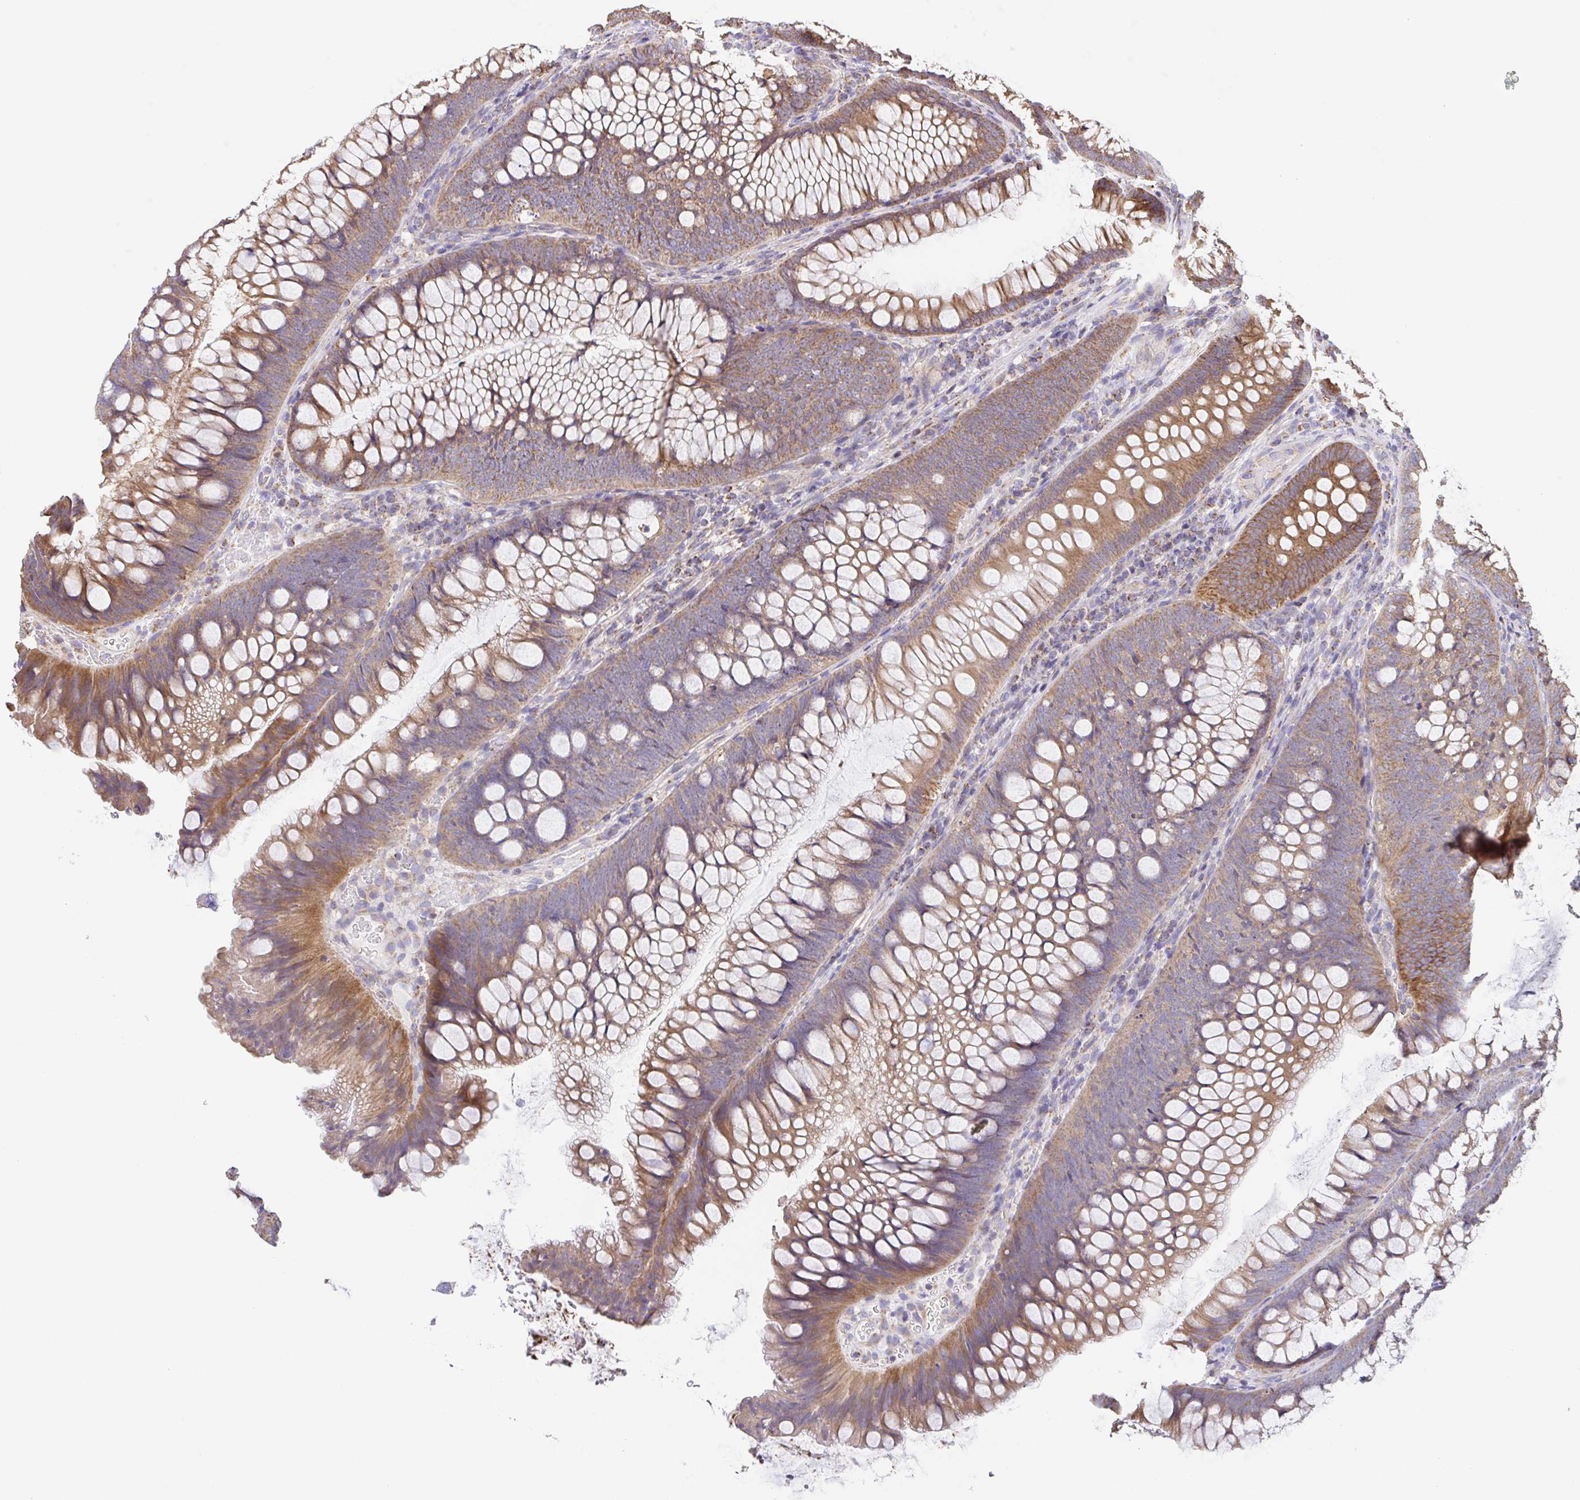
{"staining": {"intensity": "negative", "quantity": "none", "location": "none"}, "tissue": "colon", "cell_type": "Endothelial cells", "image_type": "normal", "snomed": [{"axis": "morphology", "description": "Normal tissue, NOS"}, {"axis": "morphology", "description": "Adenoma, NOS"}, {"axis": "topography", "description": "Soft tissue"}, {"axis": "topography", "description": "Colon"}], "caption": "Immunohistochemistry image of benign colon stained for a protein (brown), which shows no positivity in endothelial cells.", "gene": "GINM1", "patient": {"sex": "male", "age": 47}}